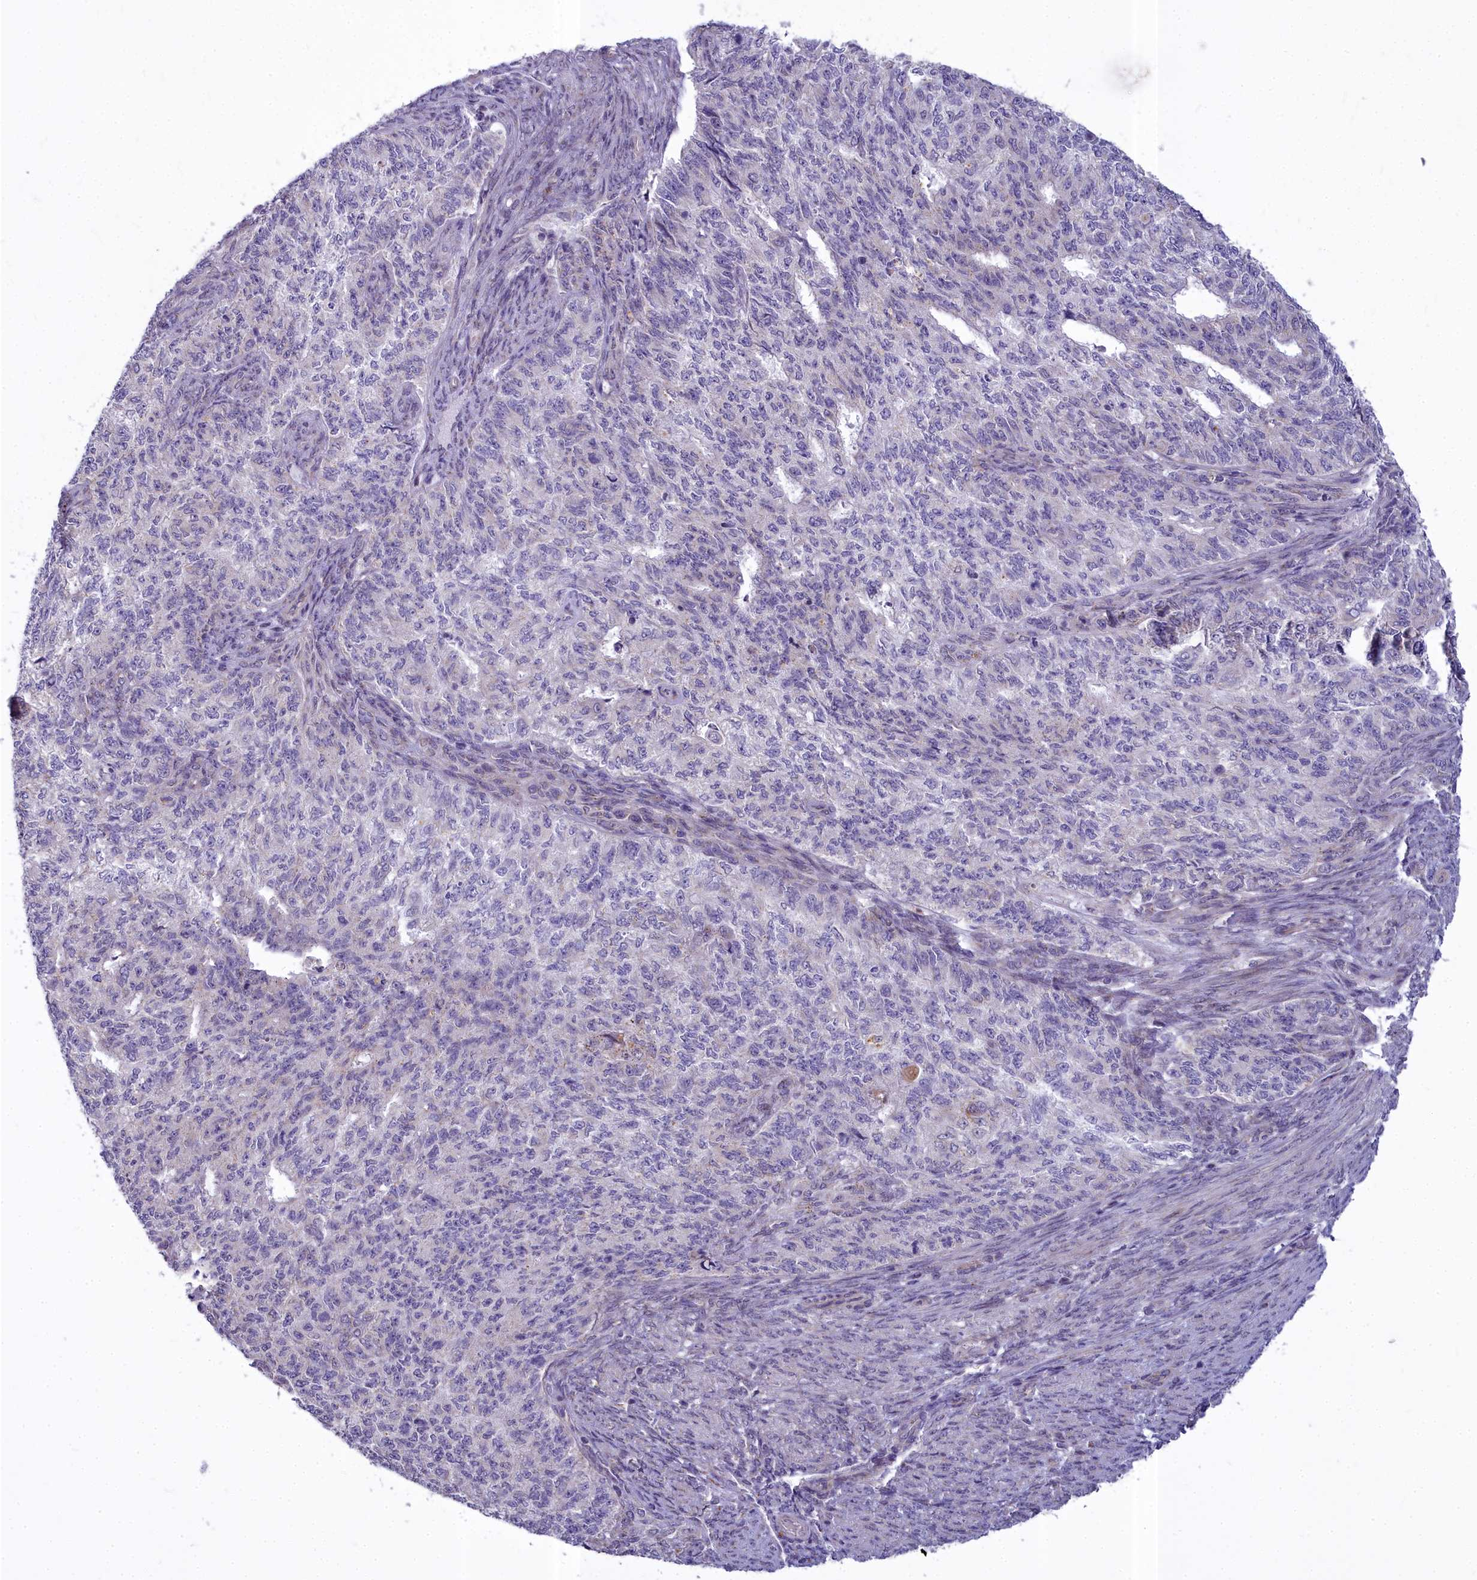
{"staining": {"intensity": "negative", "quantity": "none", "location": "none"}, "tissue": "endometrial cancer", "cell_type": "Tumor cells", "image_type": "cancer", "snomed": [{"axis": "morphology", "description": "Adenocarcinoma, NOS"}, {"axis": "topography", "description": "Endometrium"}], "caption": "Immunohistochemistry micrograph of neoplastic tissue: human adenocarcinoma (endometrial) stained with DAB reveals no significant protein positivity in tumor cells.", "gene": "WDPCP", "patient": {"sex": "female", "age": 32}}